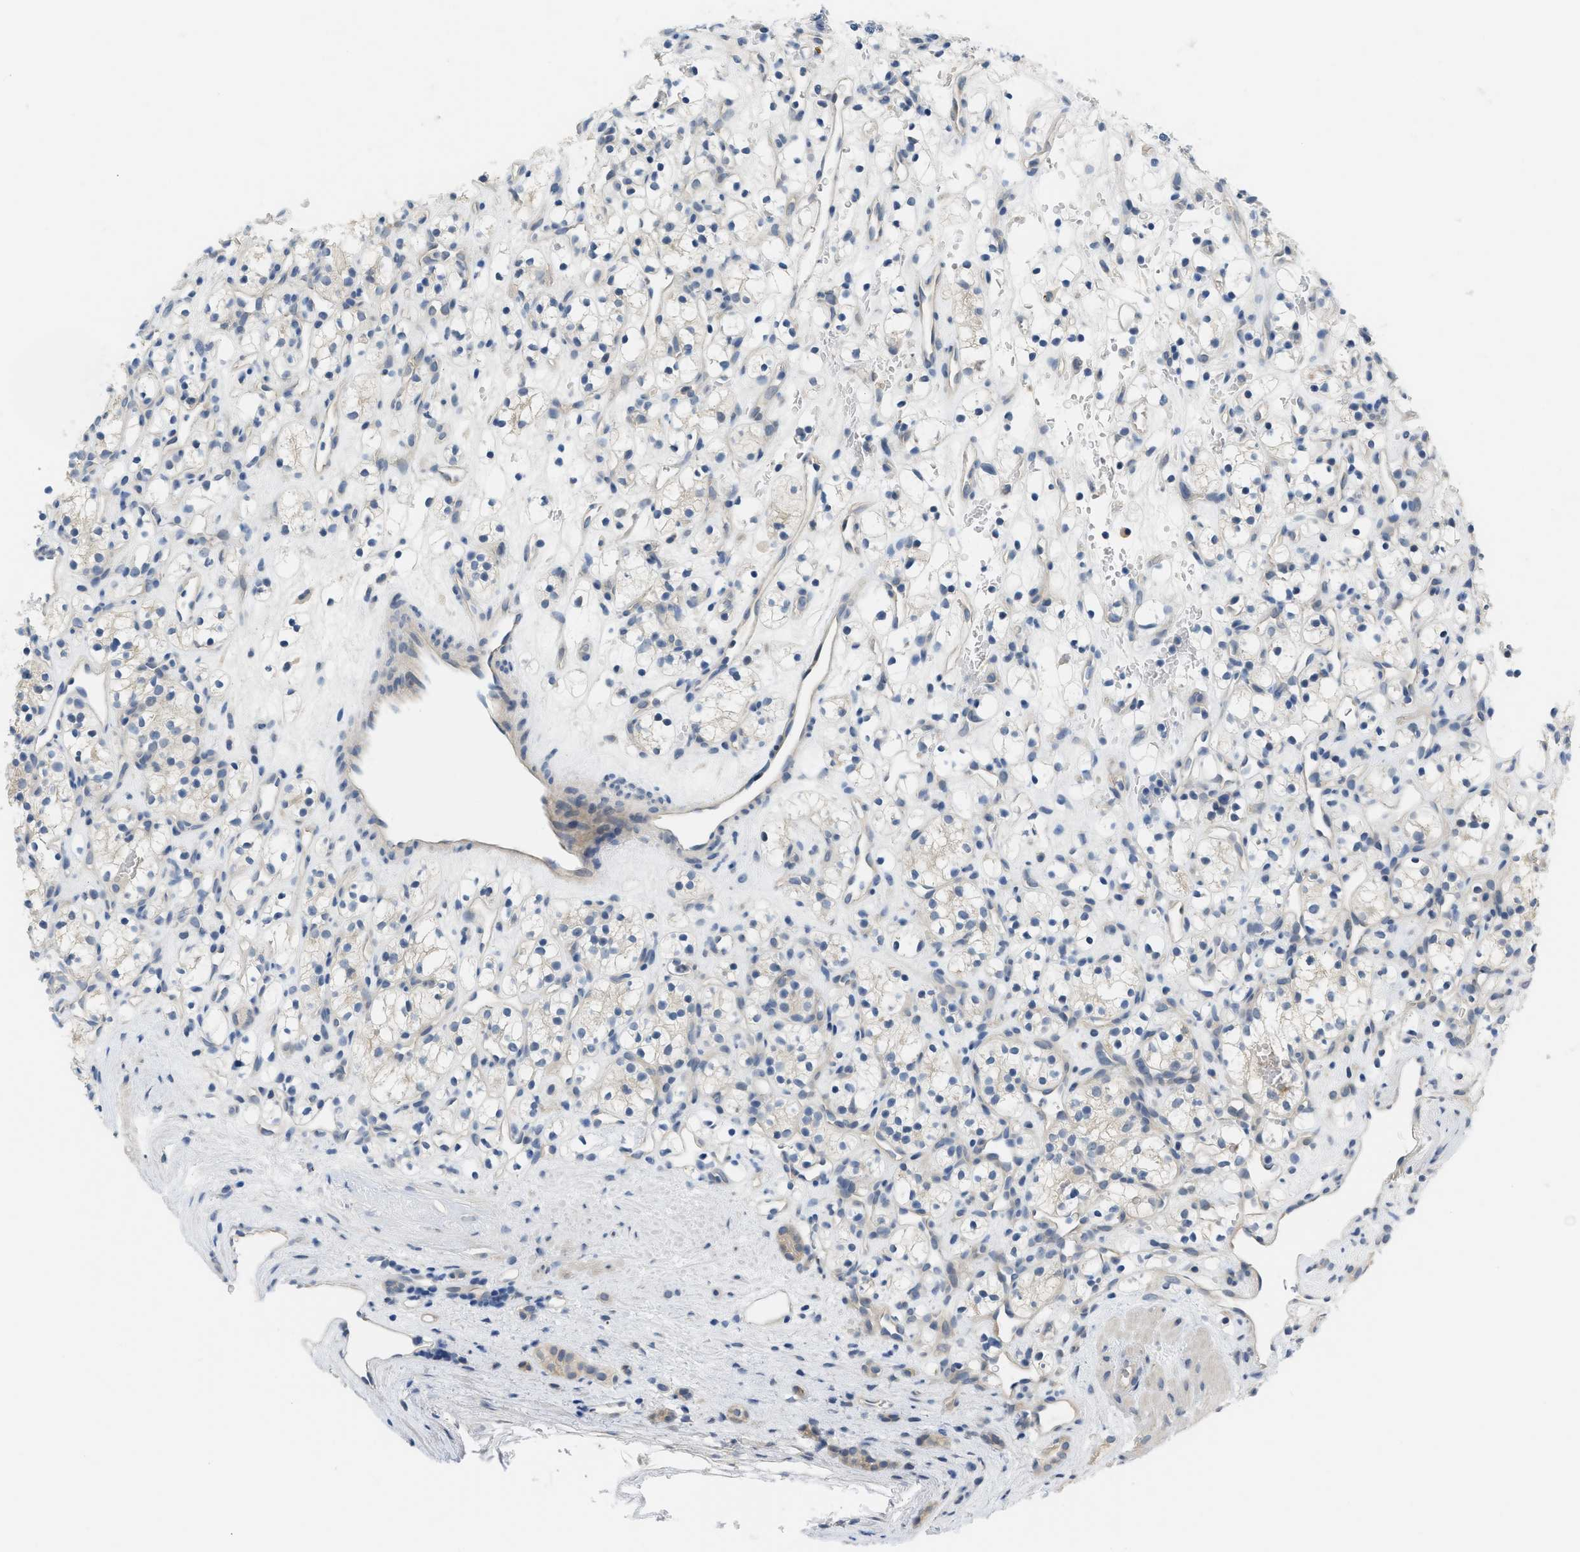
{"staining": {"intensity": "negative", "quantity": "none", "location": "none"}, "tissue": "renal cancer", "cell_type": "Tumor cells", "image_type": "cancer", "snomed": [{"axis": "morphology", "description": "Adenocarcinoma, NOS"}, {"axis": "topography", "description": "Kidney"}], "caption": "Image shows no significant protein staining in tumor cells of renal adenocarcinoma.", "gene": "TNFAIP1", "patient": {"sex": "female", "age": 60}}